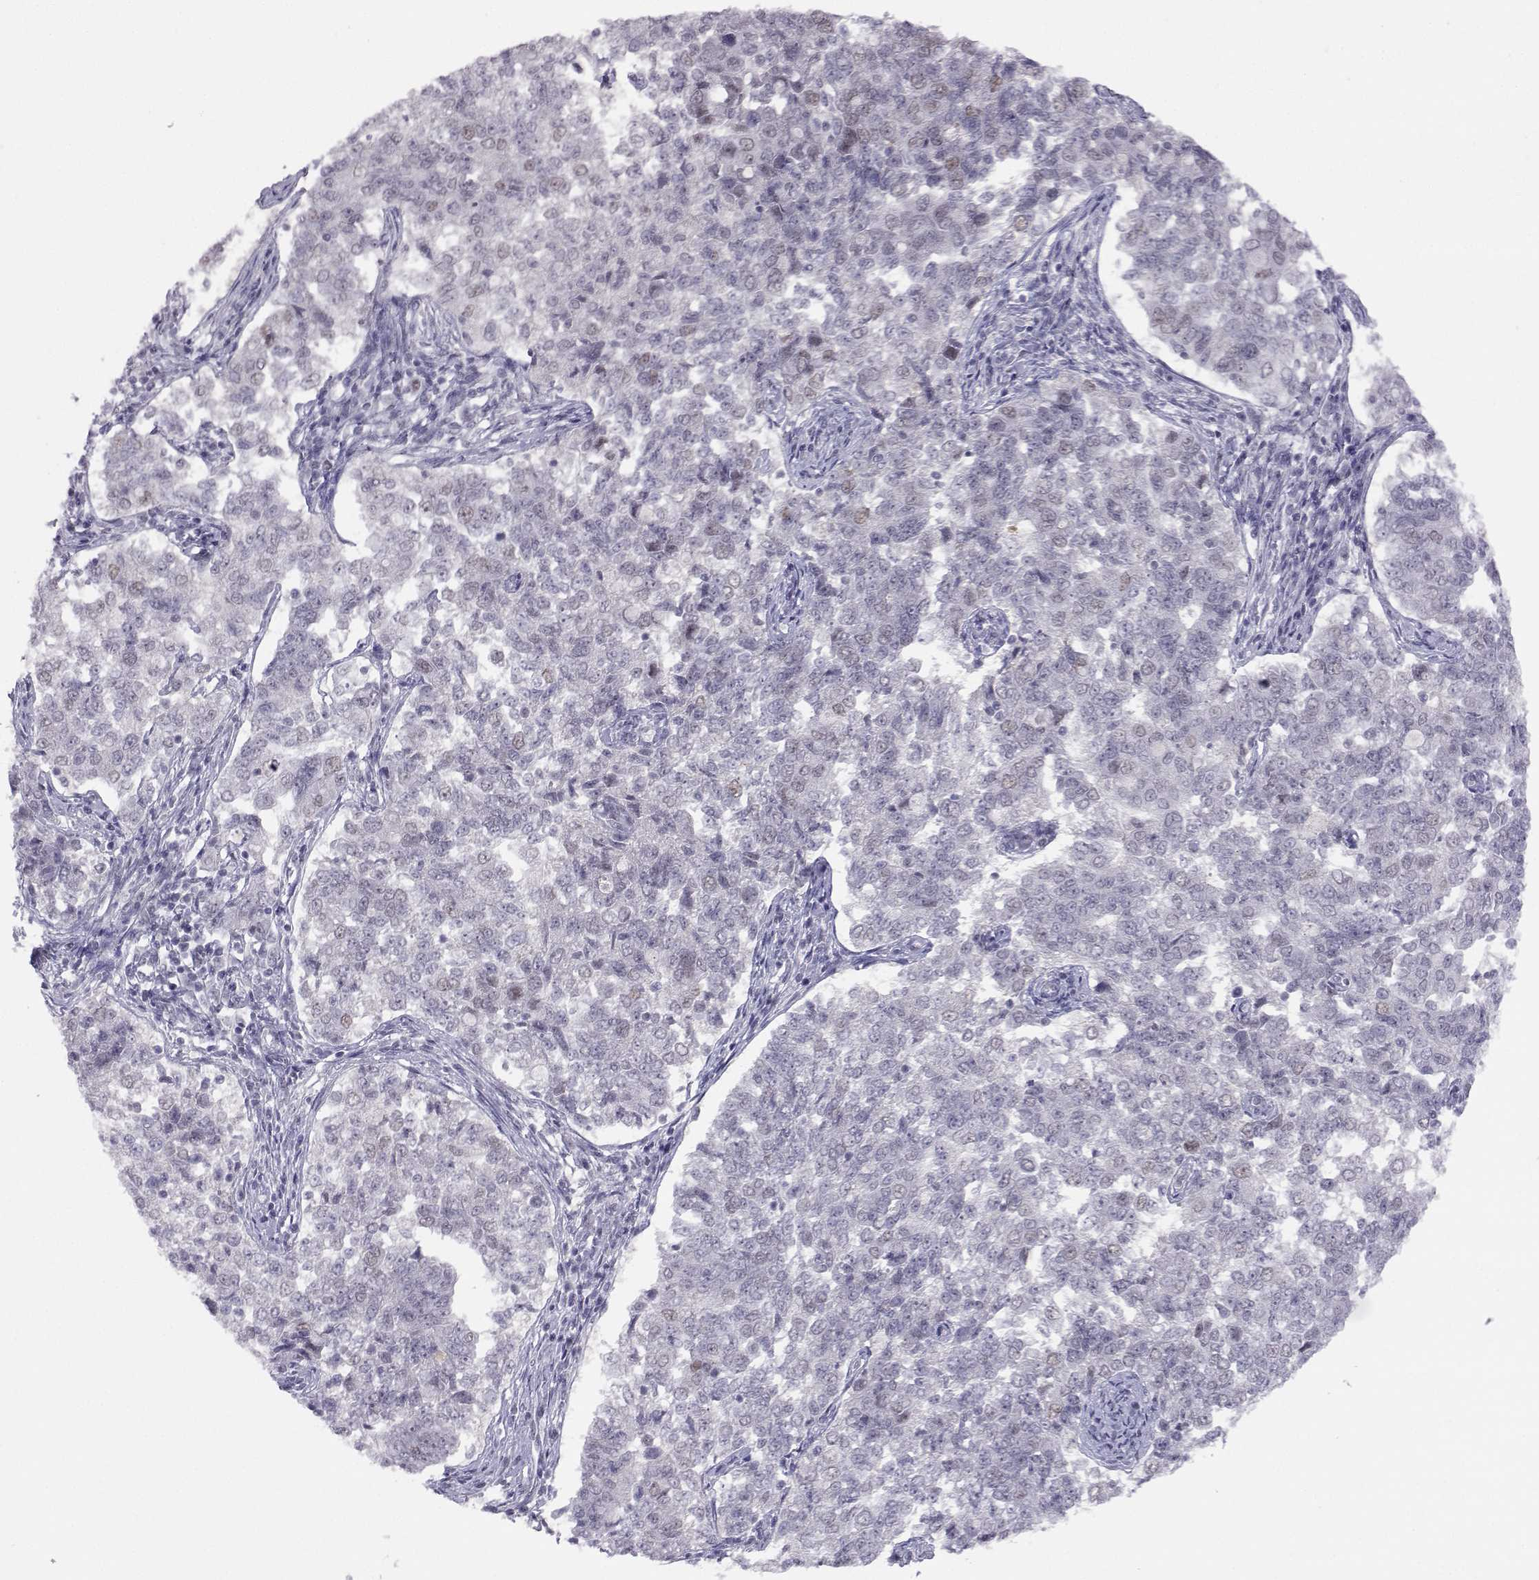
{"staining": {"intensity": "moderate", "quantity": "<25%", "location": "nuclear"}, "tissue": "endometrial cancer", "cell_type": "Tumor cells", "image_type": "cancer", "snomed": [{"axis": "morphology", "description": "Adenocarcinoma, NOS"}, {"axis": "topography", "description": "Endometrium"}], "caption": "This histopathology image demonstrates adenocarcinoma (endometrial) stained with IHC to label a protein in brown. The nuclear of tumor cells show moderate positivity for the protein. Nuclei are counter-stained blue.", "gene": "MED26", "patient": {"sex": "female", "age": 43}}